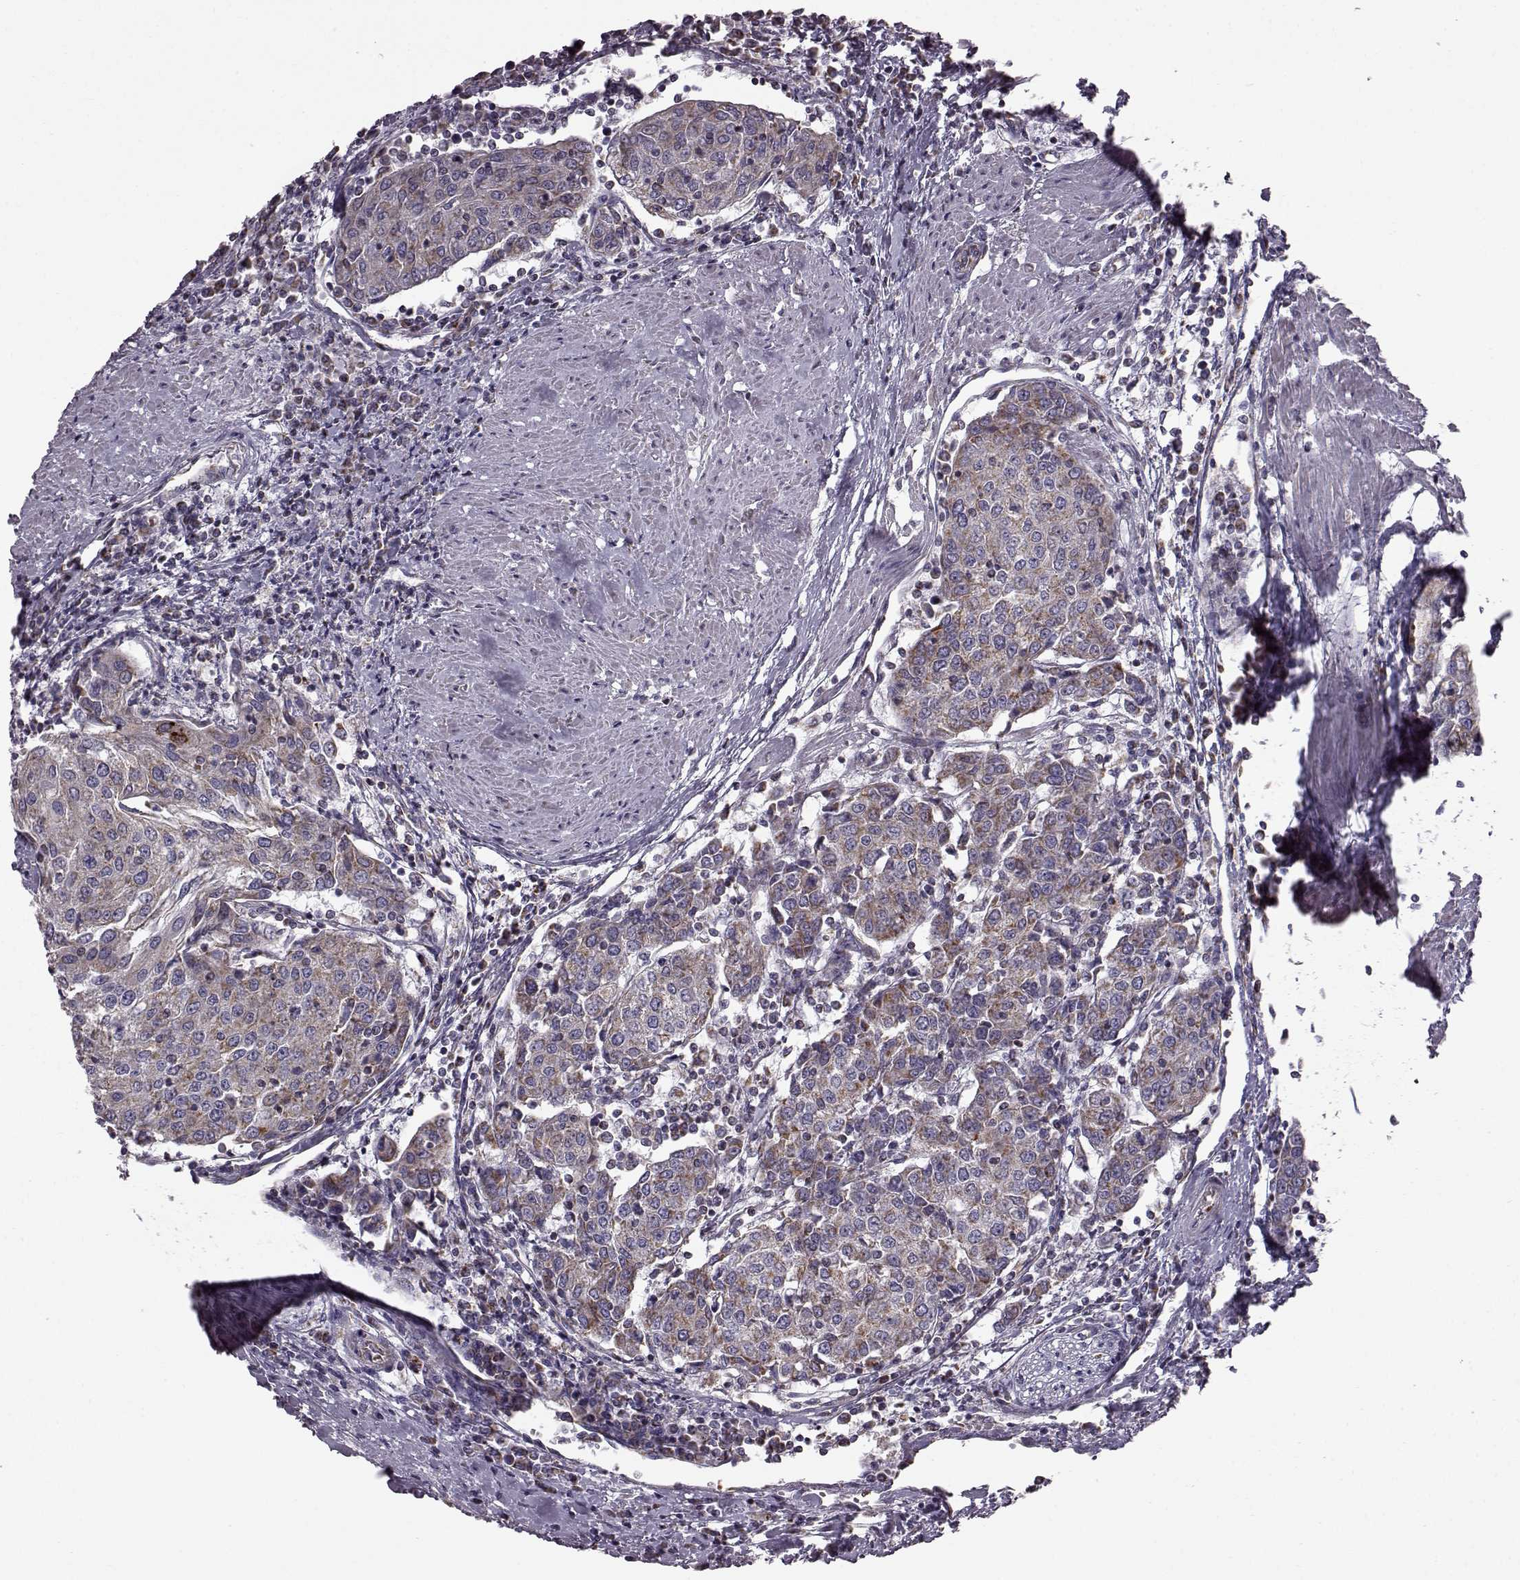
{"staining": {"intensity": "moderate", "quantity": ">75%", "location": "cytoplasmic/membranous"}, "tissue": "urothelial cancer", "cell_type": "Tumor cells", "image_type": "cancer", "snomed": [{"axis": "morphology", "description": "Urothelial carcinoma, High grade"}, {"axis": "topography", "description": "Urinary bladder"}], "caption": "There is medium levels of moderate cytoplasmic/membranous positivity in tumor cells of urothelial cancer, as demonstrated by immunohistochemical staining (brown color).", "gene": "FAM8A1", "patient": {"sex": "female", "age": 85}}